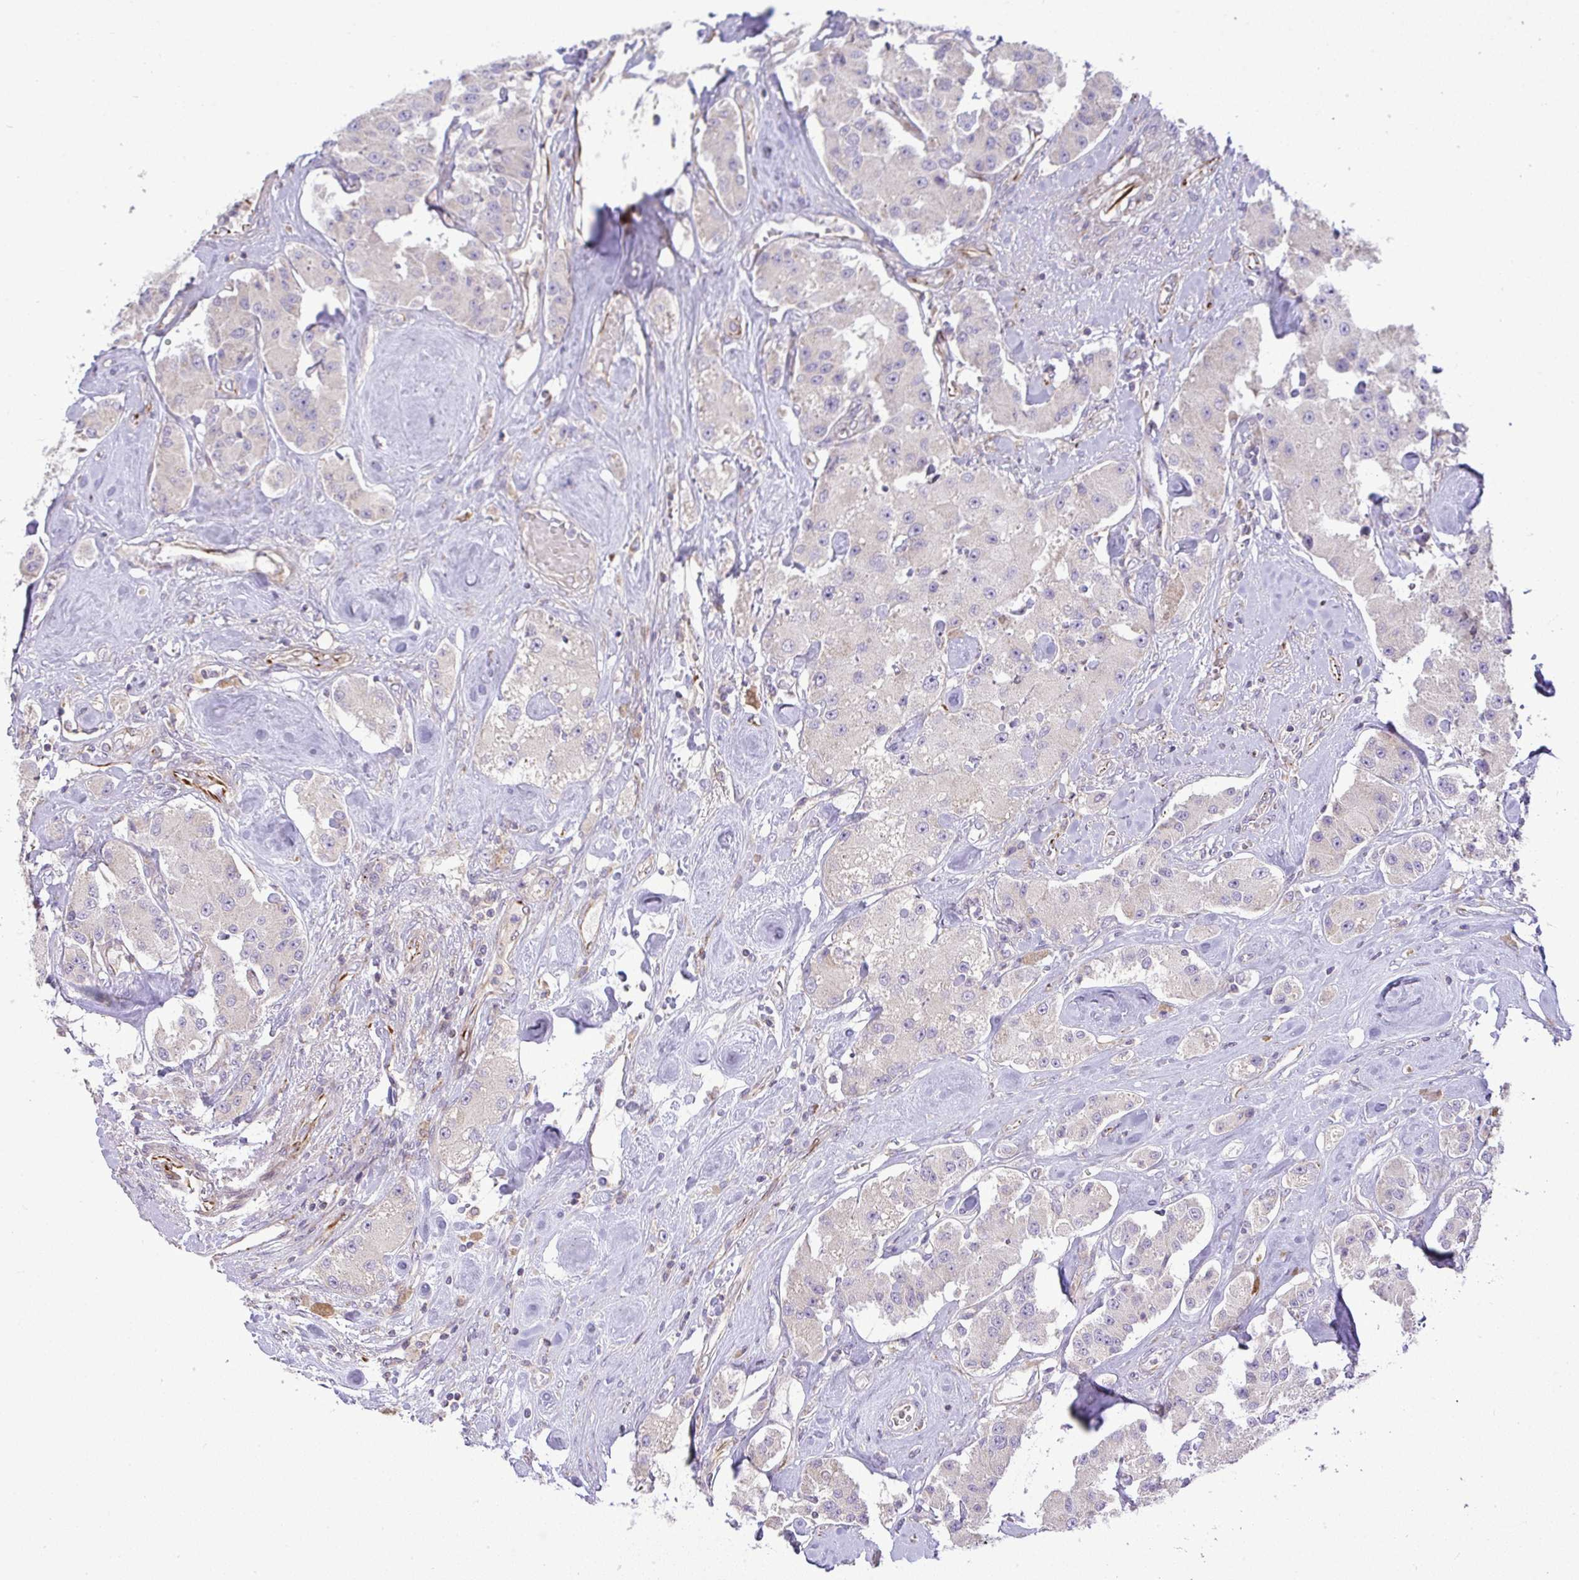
{"staining": {"intensity": "negative", "quantity": "none", "location": "none"}, "tissue": "carcinoid", "cell_type": "Tumor cells", "image_type": "cancer", "snomed": [{"axis": "morphology", "description": "Carcinoid, malignant, NOS"}, {"axis": "topography", "description": "Pancreas"}], "caption": "Tumor cells show no significant expression in carcinoid (malignant). The staining was performed using DAB (3,3'-diaminobenzidine) to visualize the protein expression in brown, while the nuclei were stained in blue with hematoxylin (Magnification: 20x).", "gene": "GRID2", "patient": {"sex": "male", "age": 41}}